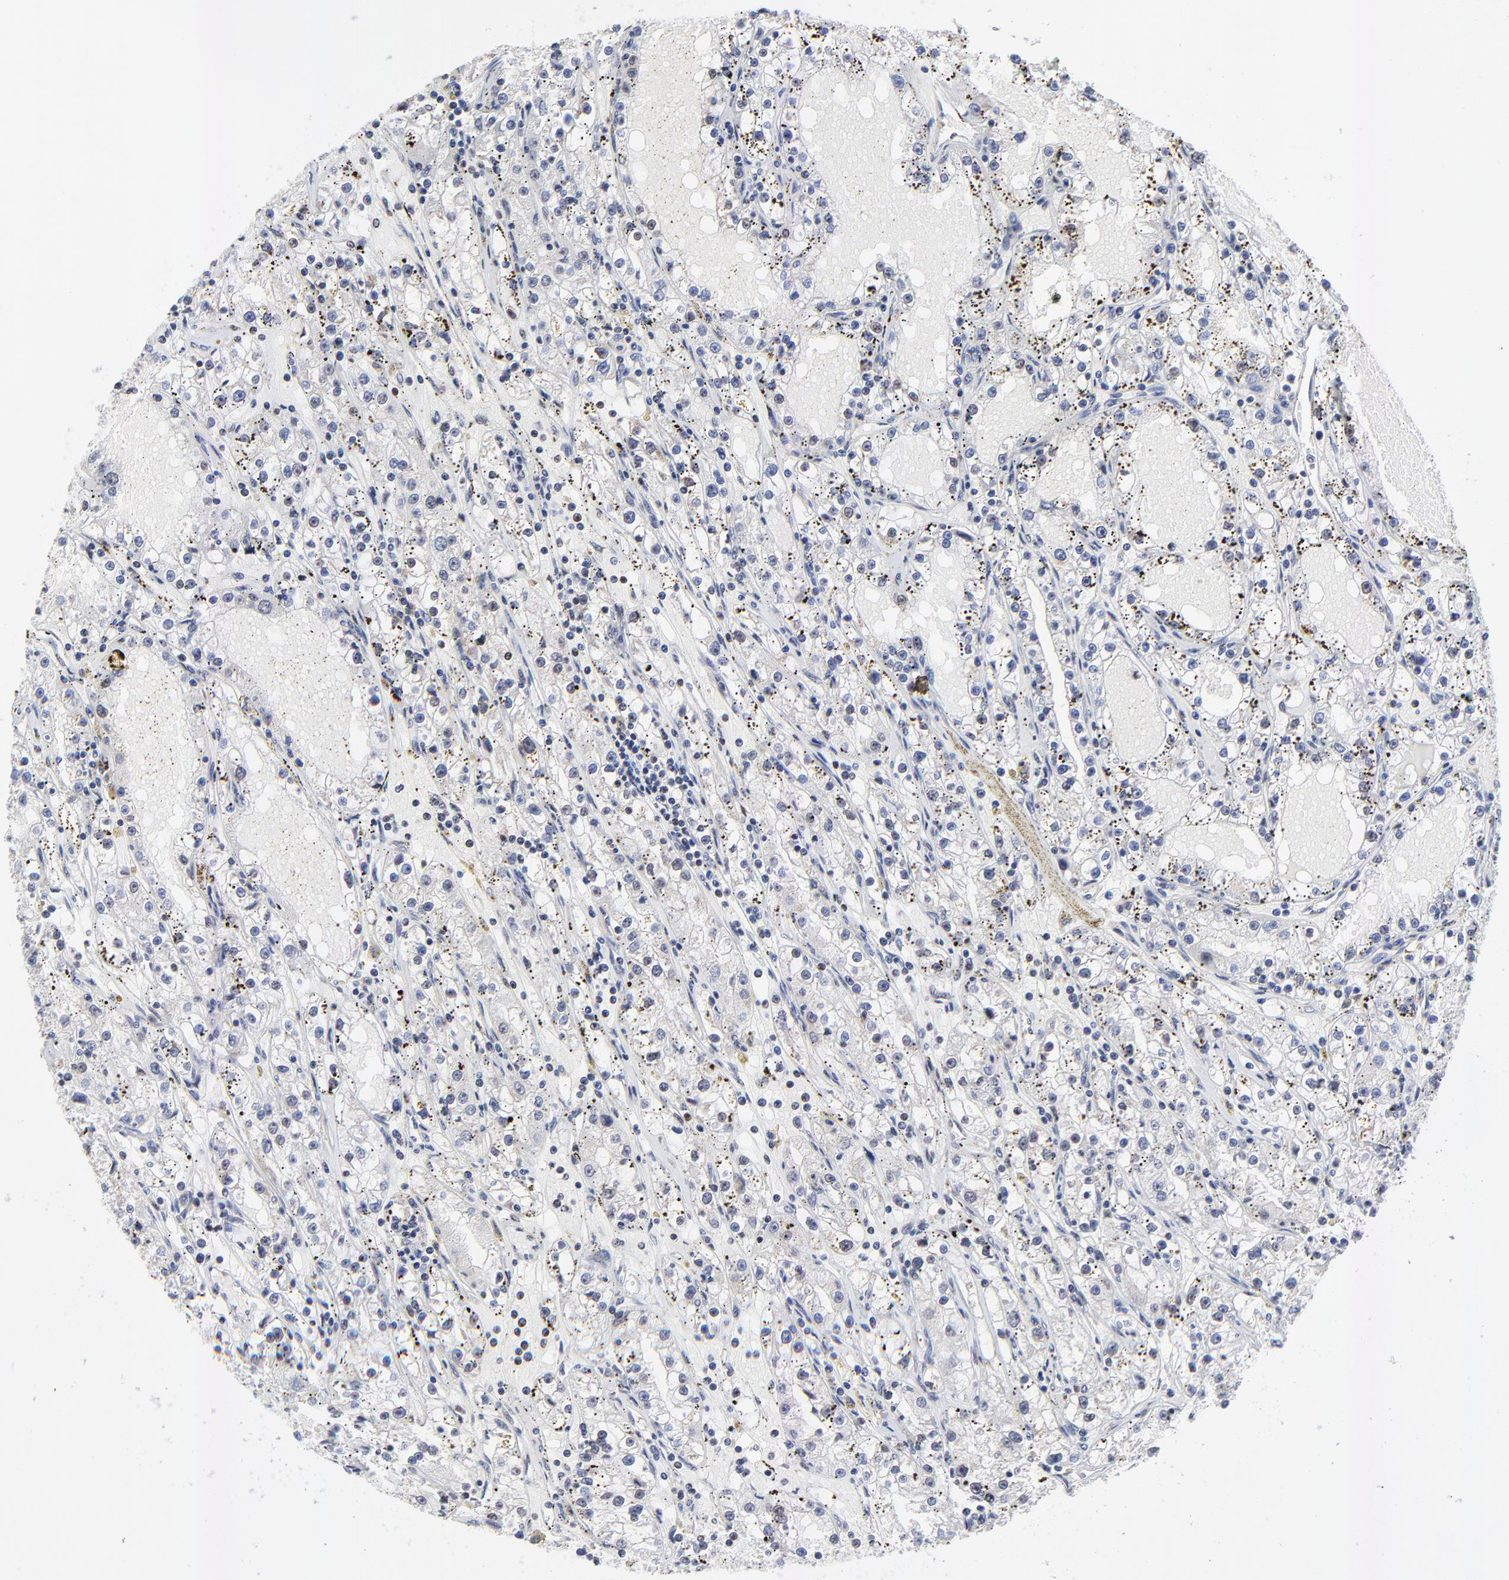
{"staining": {"intensity": "negative", "quantity": "none", "location": "none"}, "tissue": "renal cancer", "cell_type": "Tumor cells", "image_type": "cancer", "snomed": [{"axis": "morphology", "description": "Adenocarcinoma, NOS"}, {"axis": "topography", "description": "Kidney"}], "caption": "Tumor cells show no significant protein positivity in adenocarcinoma (renal).", "gene": "ZNF777", "patient": {"sex": "male", "age": 56}}